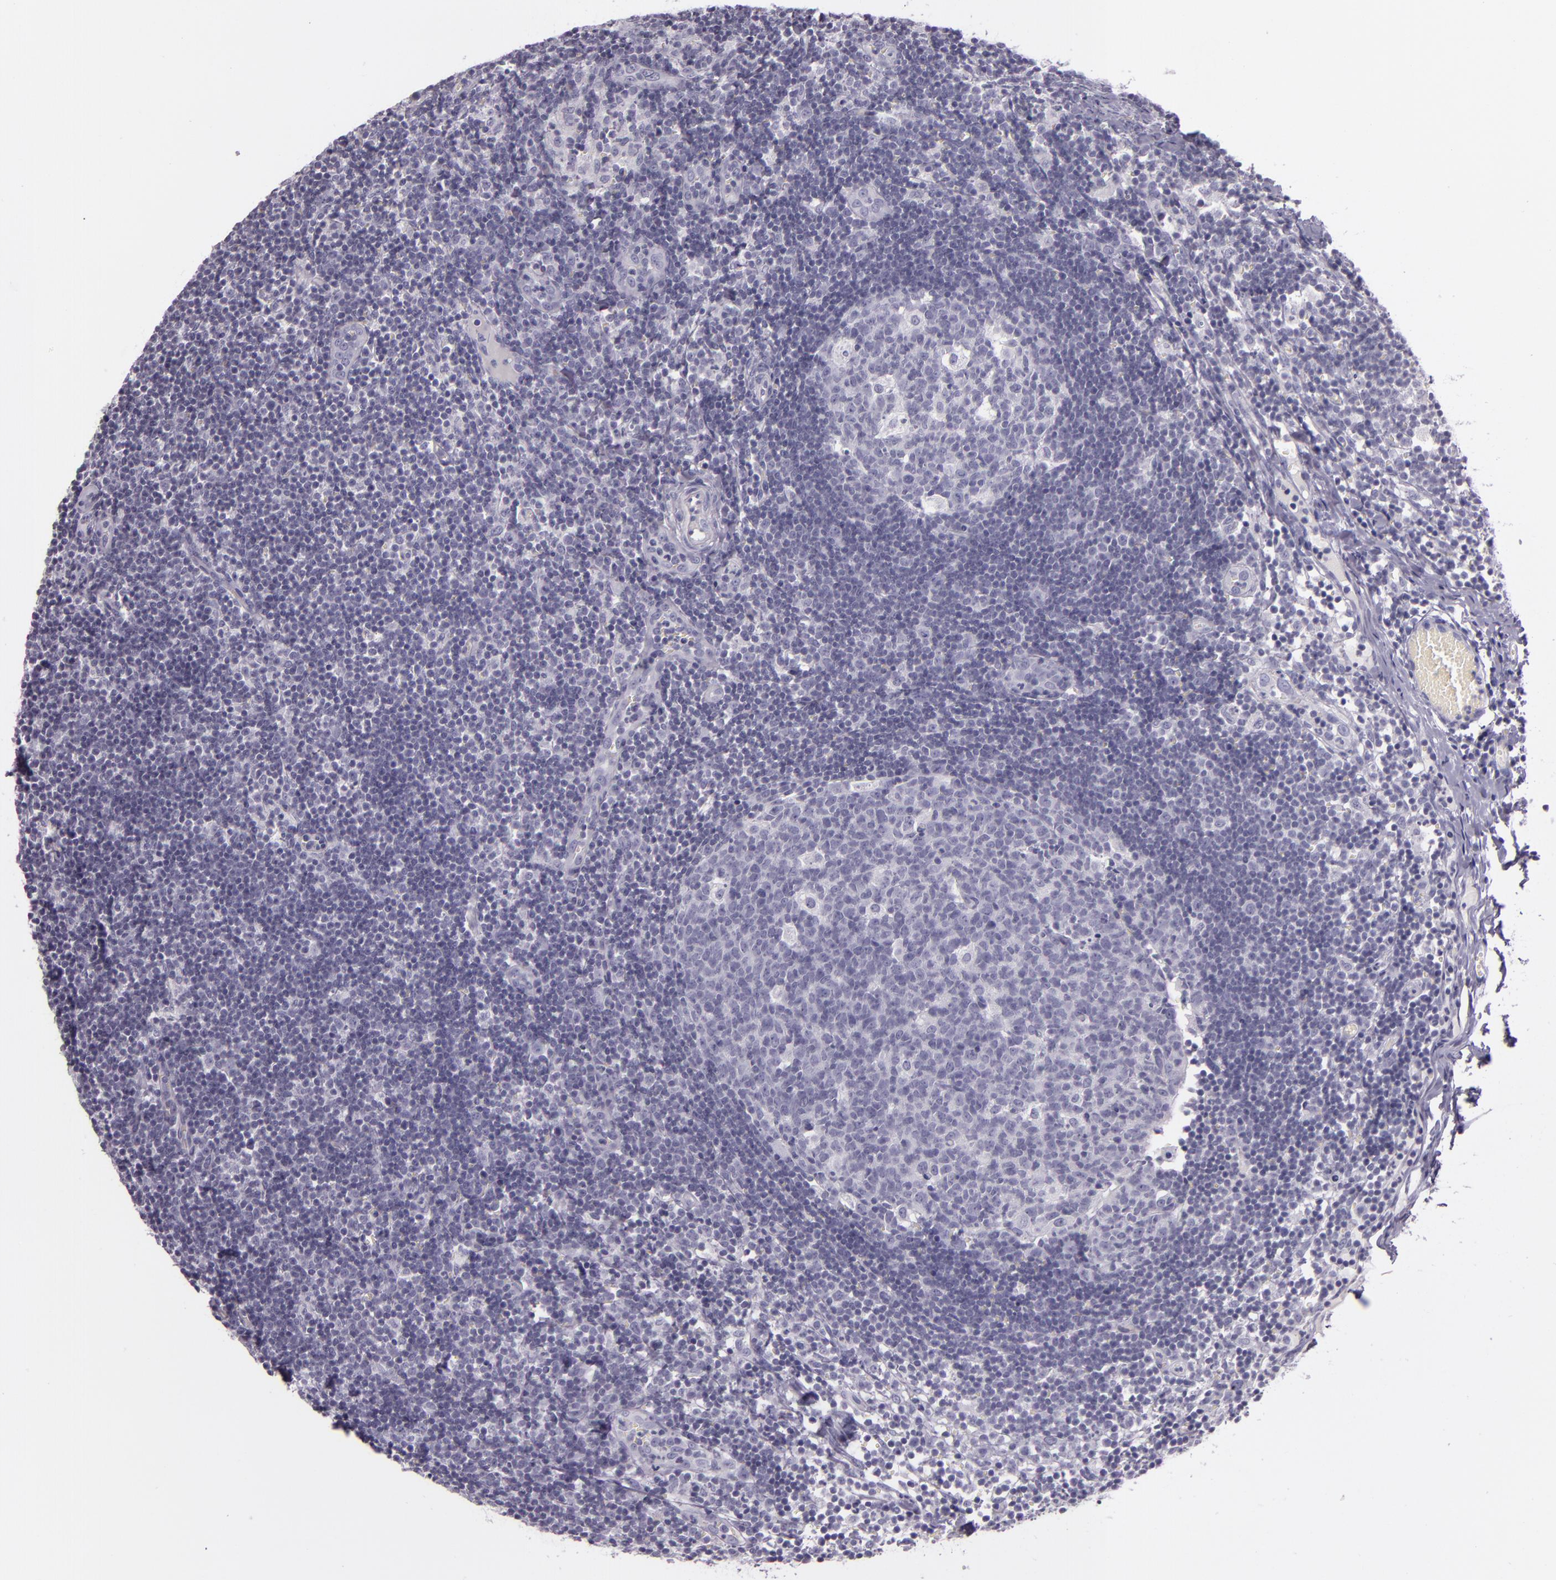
{"staining": {"intensity": "negative", "quantity": "none", "location": "none"}, "tissue": "lymph node", "cell_type": "Germinal center cells", "image_type": "normal", "snomed": [{"axis": "morphology", "description": "Normal tissue, NOS"}, {"axis": "morphology", "description": "Inflammation, NOS"}, {"axis": "topography", "description": "Lymph node"}, {"axis": "topography", "description": "Salivary gland"}], "caption": "Lymph node stained for a protein using immunohistochemistry (IHC) displays no positivity germinal center cells.", "gene": "INA", "patient": {"sex": "male", "age": 3}}